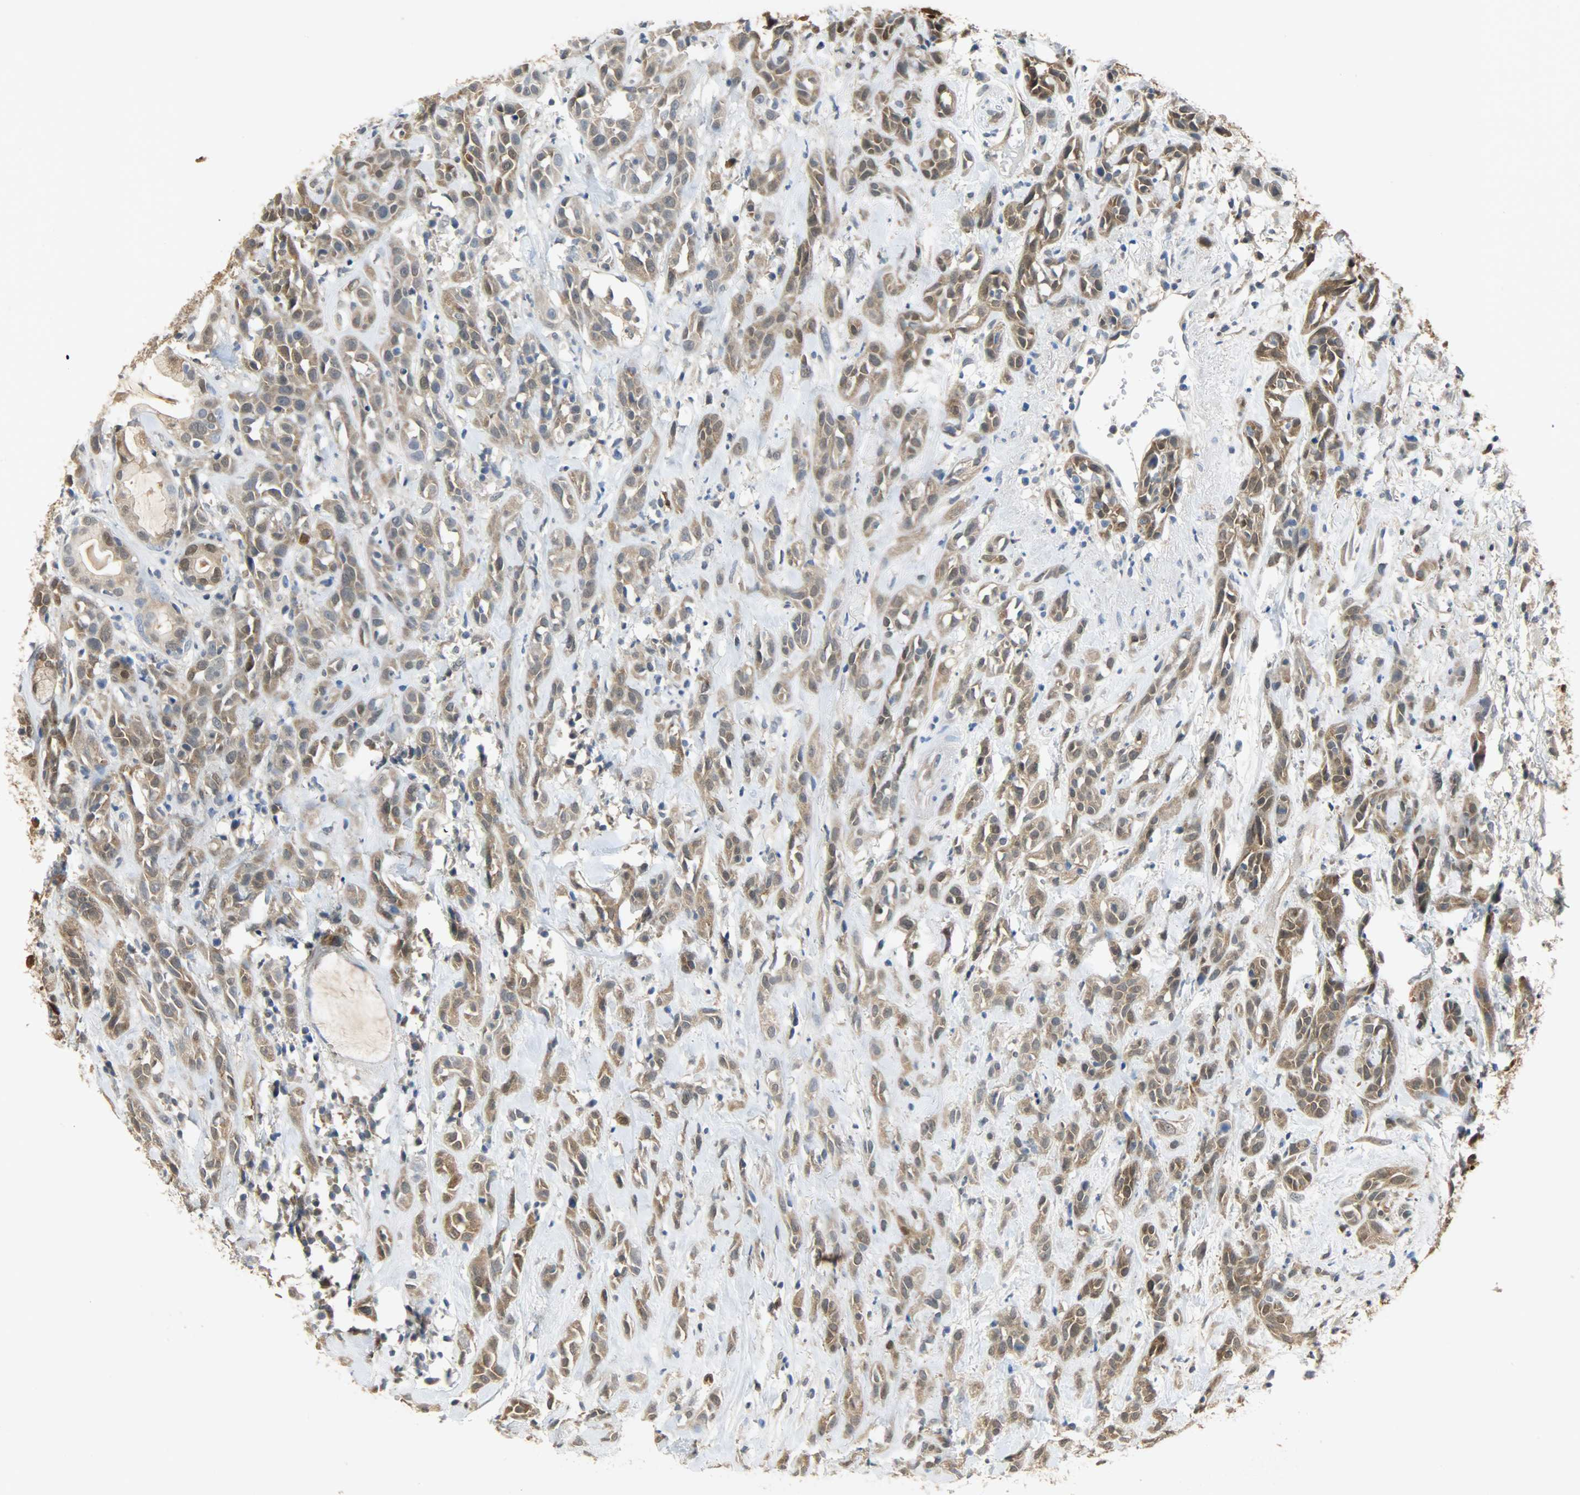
{"staining": {"intensity": "moderate", "quantity": ">75%", "location": "cytoplasmic/membranous,nuclear"}, "tissue": "head and neck cancer", "cell_type": "Tumor cells", "image_type": "cancer", "snomed": [{"axis": "morphology", "description": "Squamous cell carcinoma, NOS"}, {"axis": "topography", "description": "Head-Neck"}], "caption": "Immunohistochemical staining of human head and neck cancer (squamous cell carcinoma) reveals moderate cytoplasmic/membranous and nuclear protein expression in about >75% of tumor cells. Immunohistochemistry (ihc) stains the protein of interest in brown and the nuclei are stained blue.", "gene": "EIF4EBP1", "patient": {"sex": "male", "age": 62}}